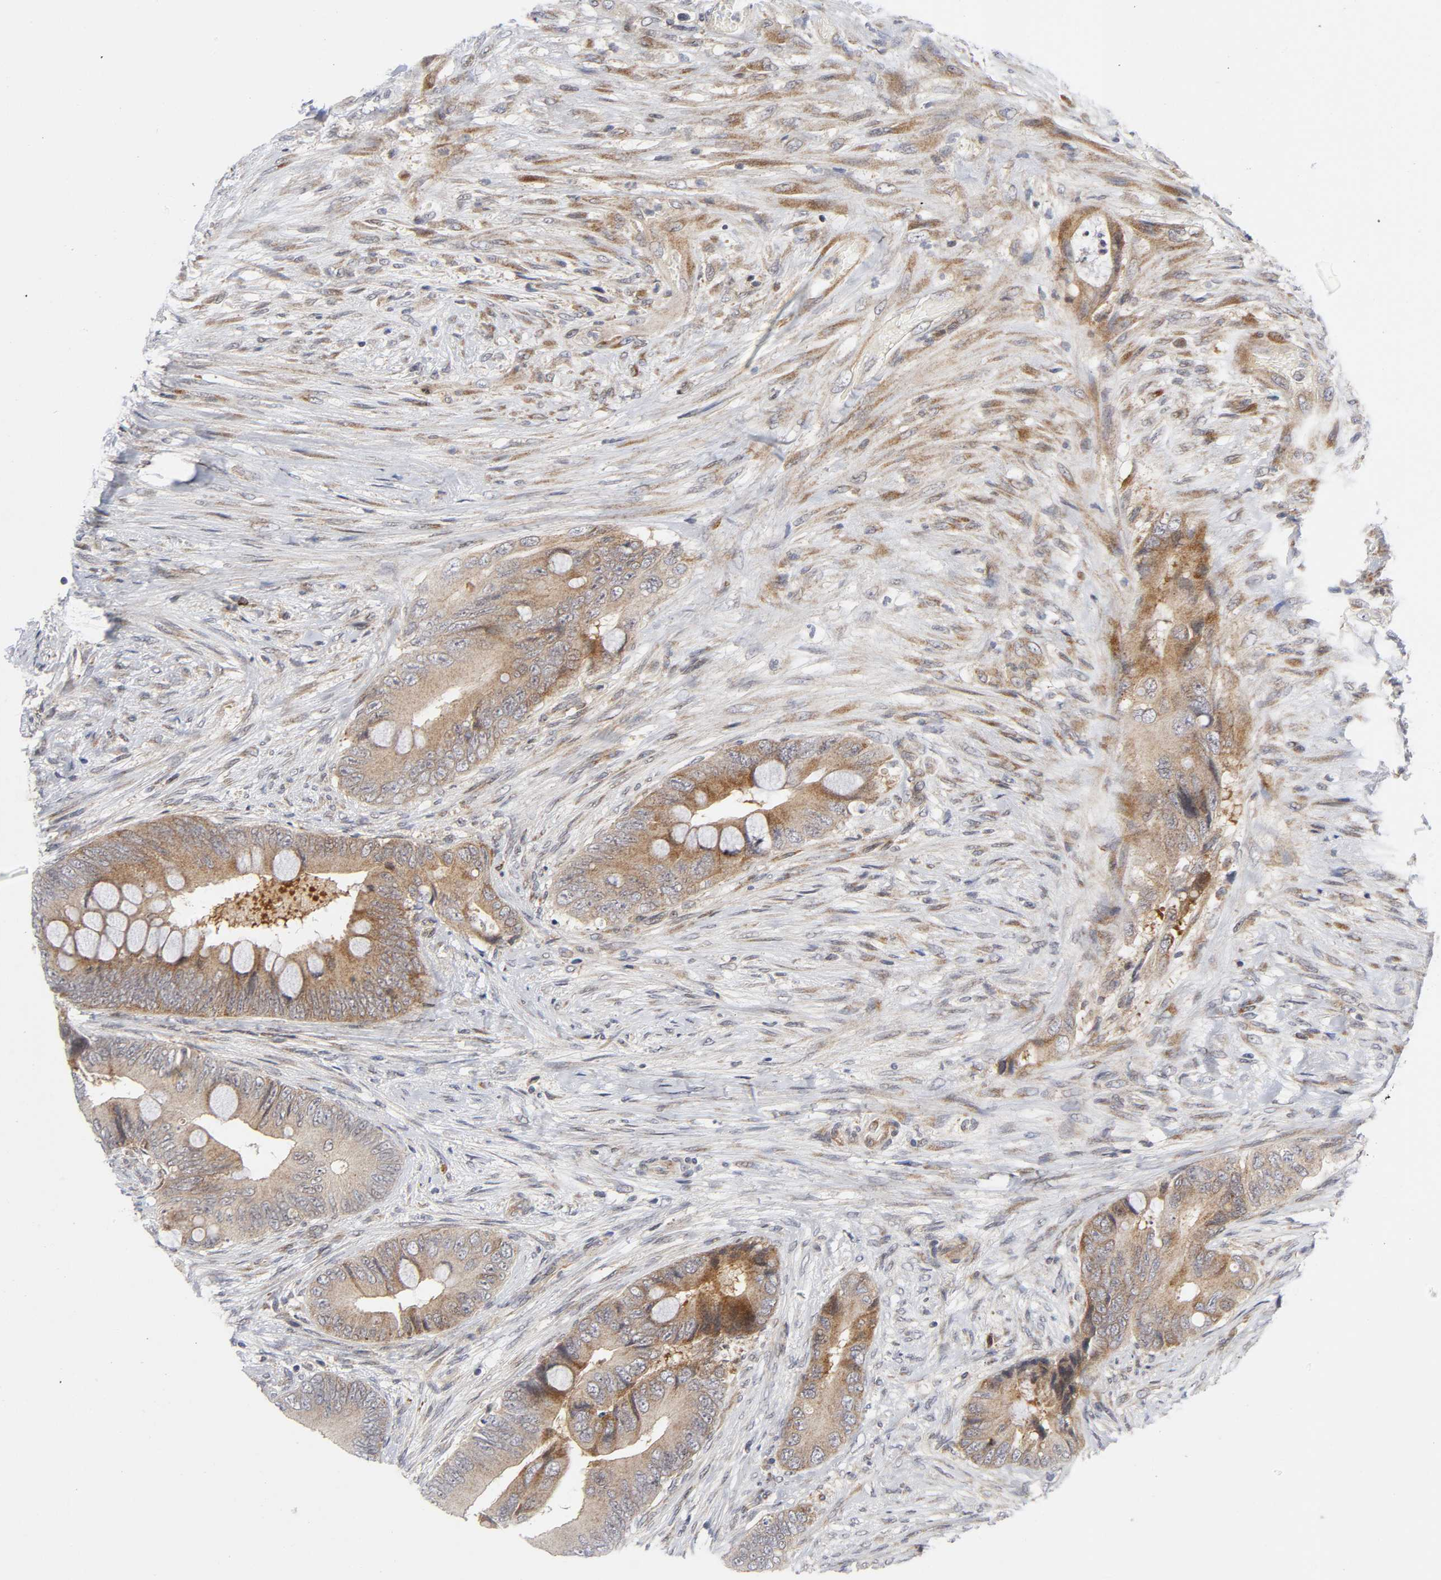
{"staining": {"intensity": "moderate", "quantity": ">75%", "location": "cytoplasmic/membranous"}, "tissue": "colorectal cancer", "cell_type": "Tumor cells", "image_type": "cancer", "snomed": [{"axis": "morphology", "description": "Adenocarcinoma, NOS"}, {"axis": "topography", "description": "Rectum"}], "caption": "DAB (3,3'-diaminobenzidine) immunohistochemical staining of colorectal cancer (adenocarcinoma) displays moderate cytoplasmic/membranous protein positivity in about >75% of tumor cells.", "gene": "EIF5", "patient": {"sex": "female", "age": 77}}